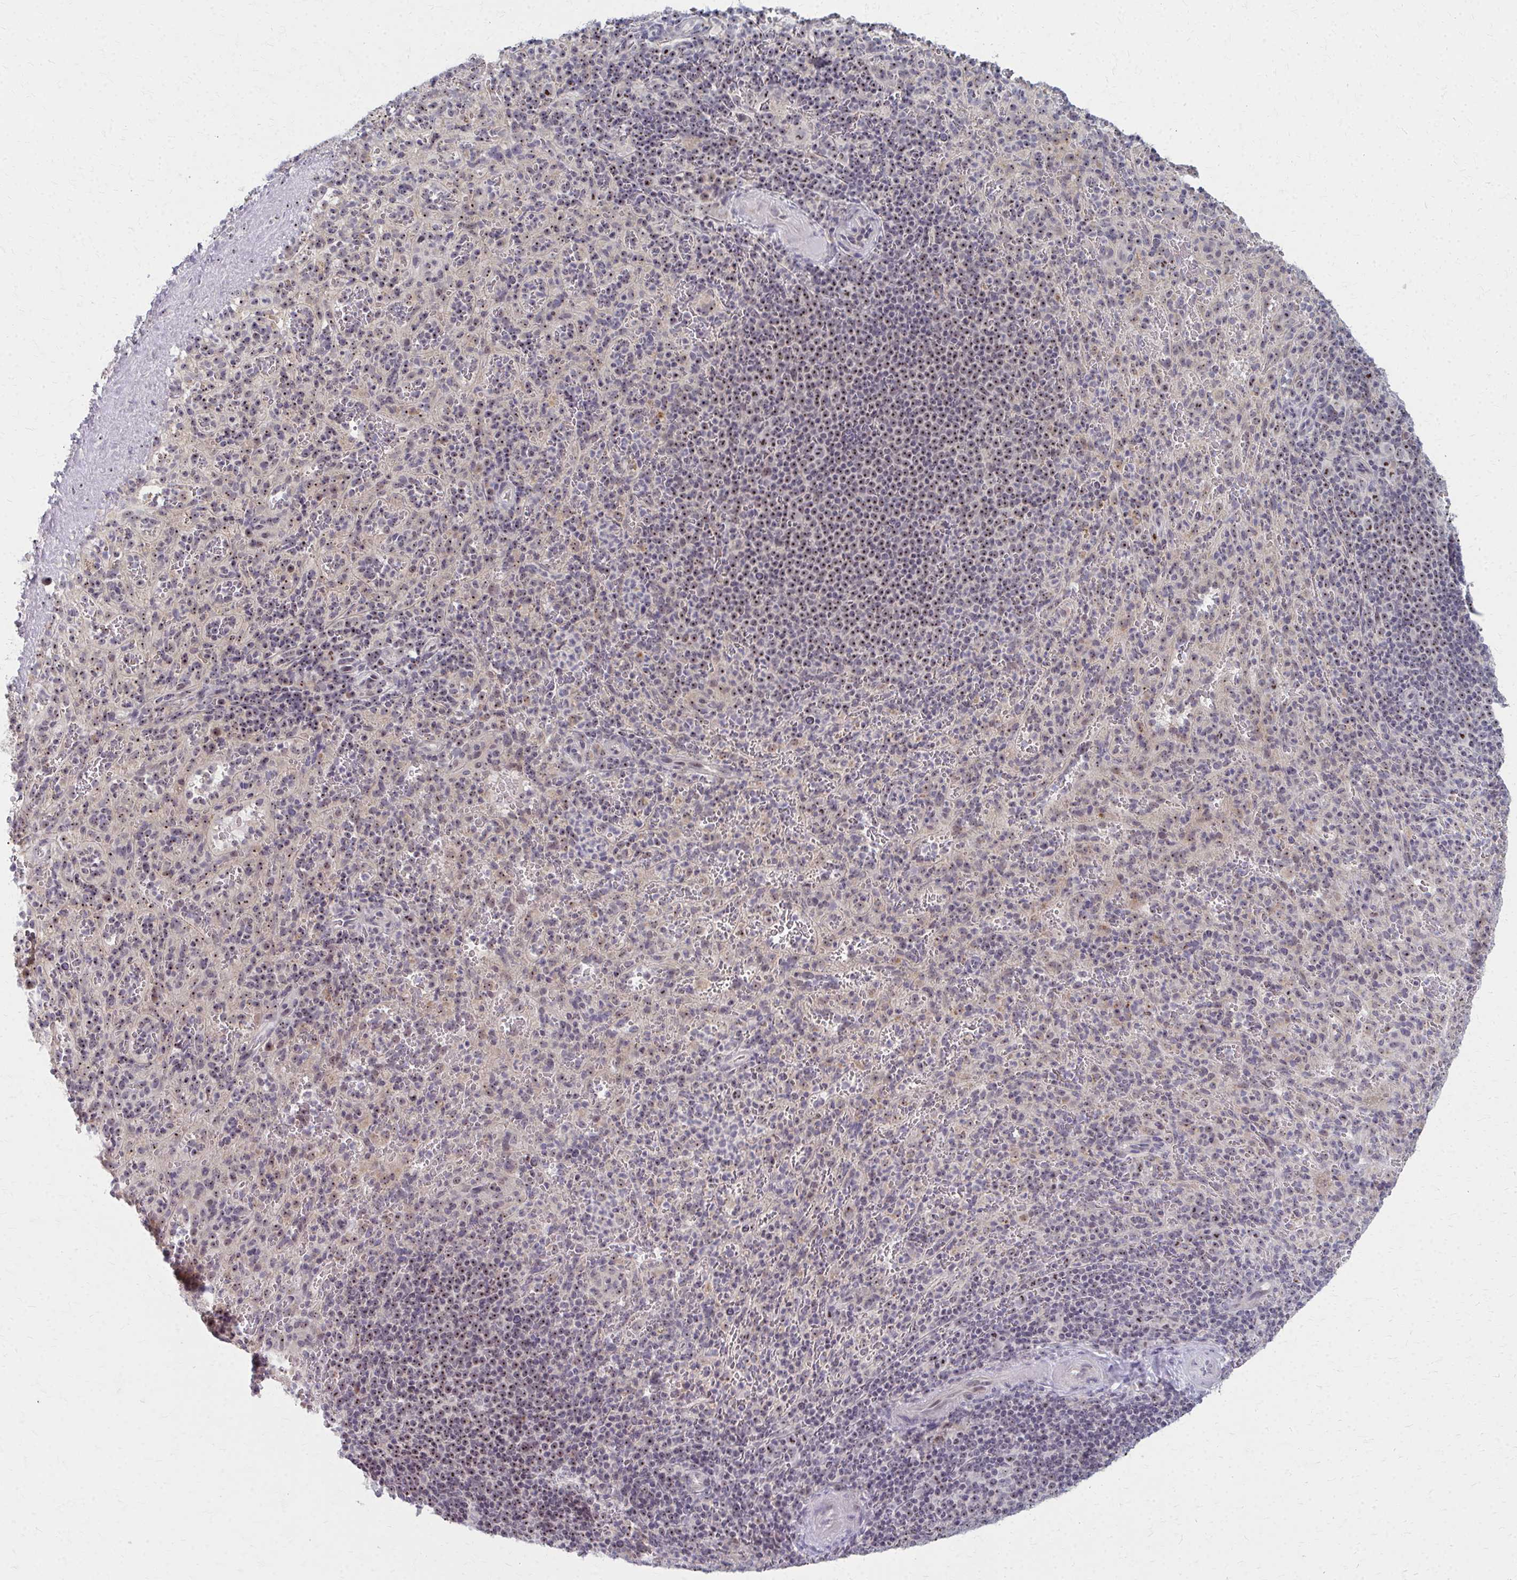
{"staining": {"intensity": "weak", "quantity": "<25%", "location": "nuclear"}, "tissue": "spleen", "cell_type": "Cells in red pulp", "image_type": "normal", "snomed": [{"axis": "morphology", "description": "Normal tissue, NOS"}, {"axis": "topography", "description": "Spleen"}], "caption": "The photomicrograph reveals no staining of cells in red pulp in benign spleen.", "gene": "NUDT16", "patient": {"sex": "male", "age": 57}}